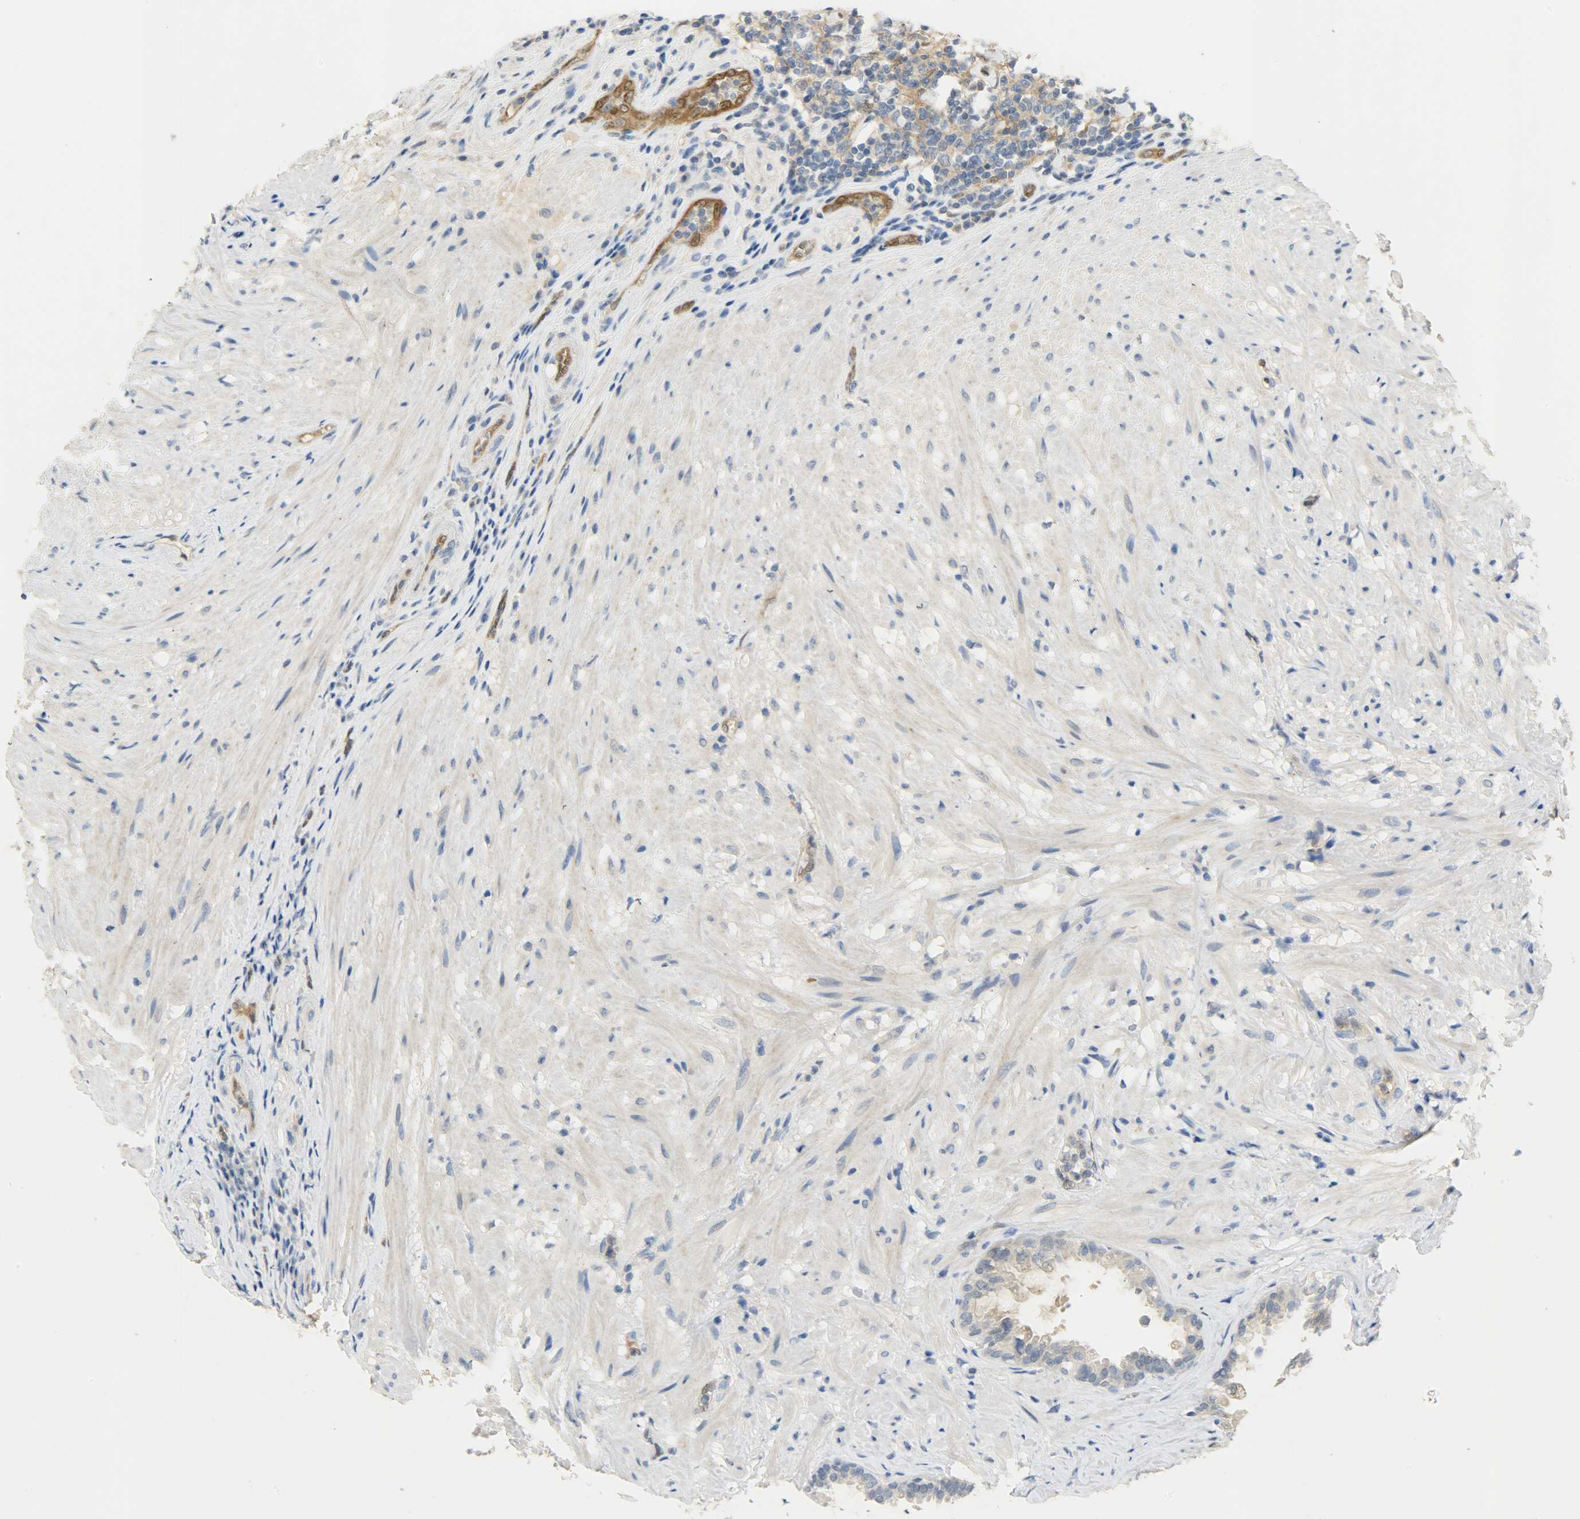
{"staining": {"intensity": "weak", "quantity": ">75%", "location": "cytoplasmic/membranous"}, "tissue": "seminal vesicle", "cell_type": "Glandular cells", "image_type": "normal", "snomed": [{"axis": "morphology", "description": "Normal tissue, NOS"}, {"axis": "topography", "description": "Seminal veicle"}], "caption": "Human seminal vesicle stained for a protein (brown) demonstrates weak cytoplasmic/membranous positive positivity in about >75% of glandular cells.", "gene": "FKBP1A", "patient": {"sex": "male", "age": 61}}